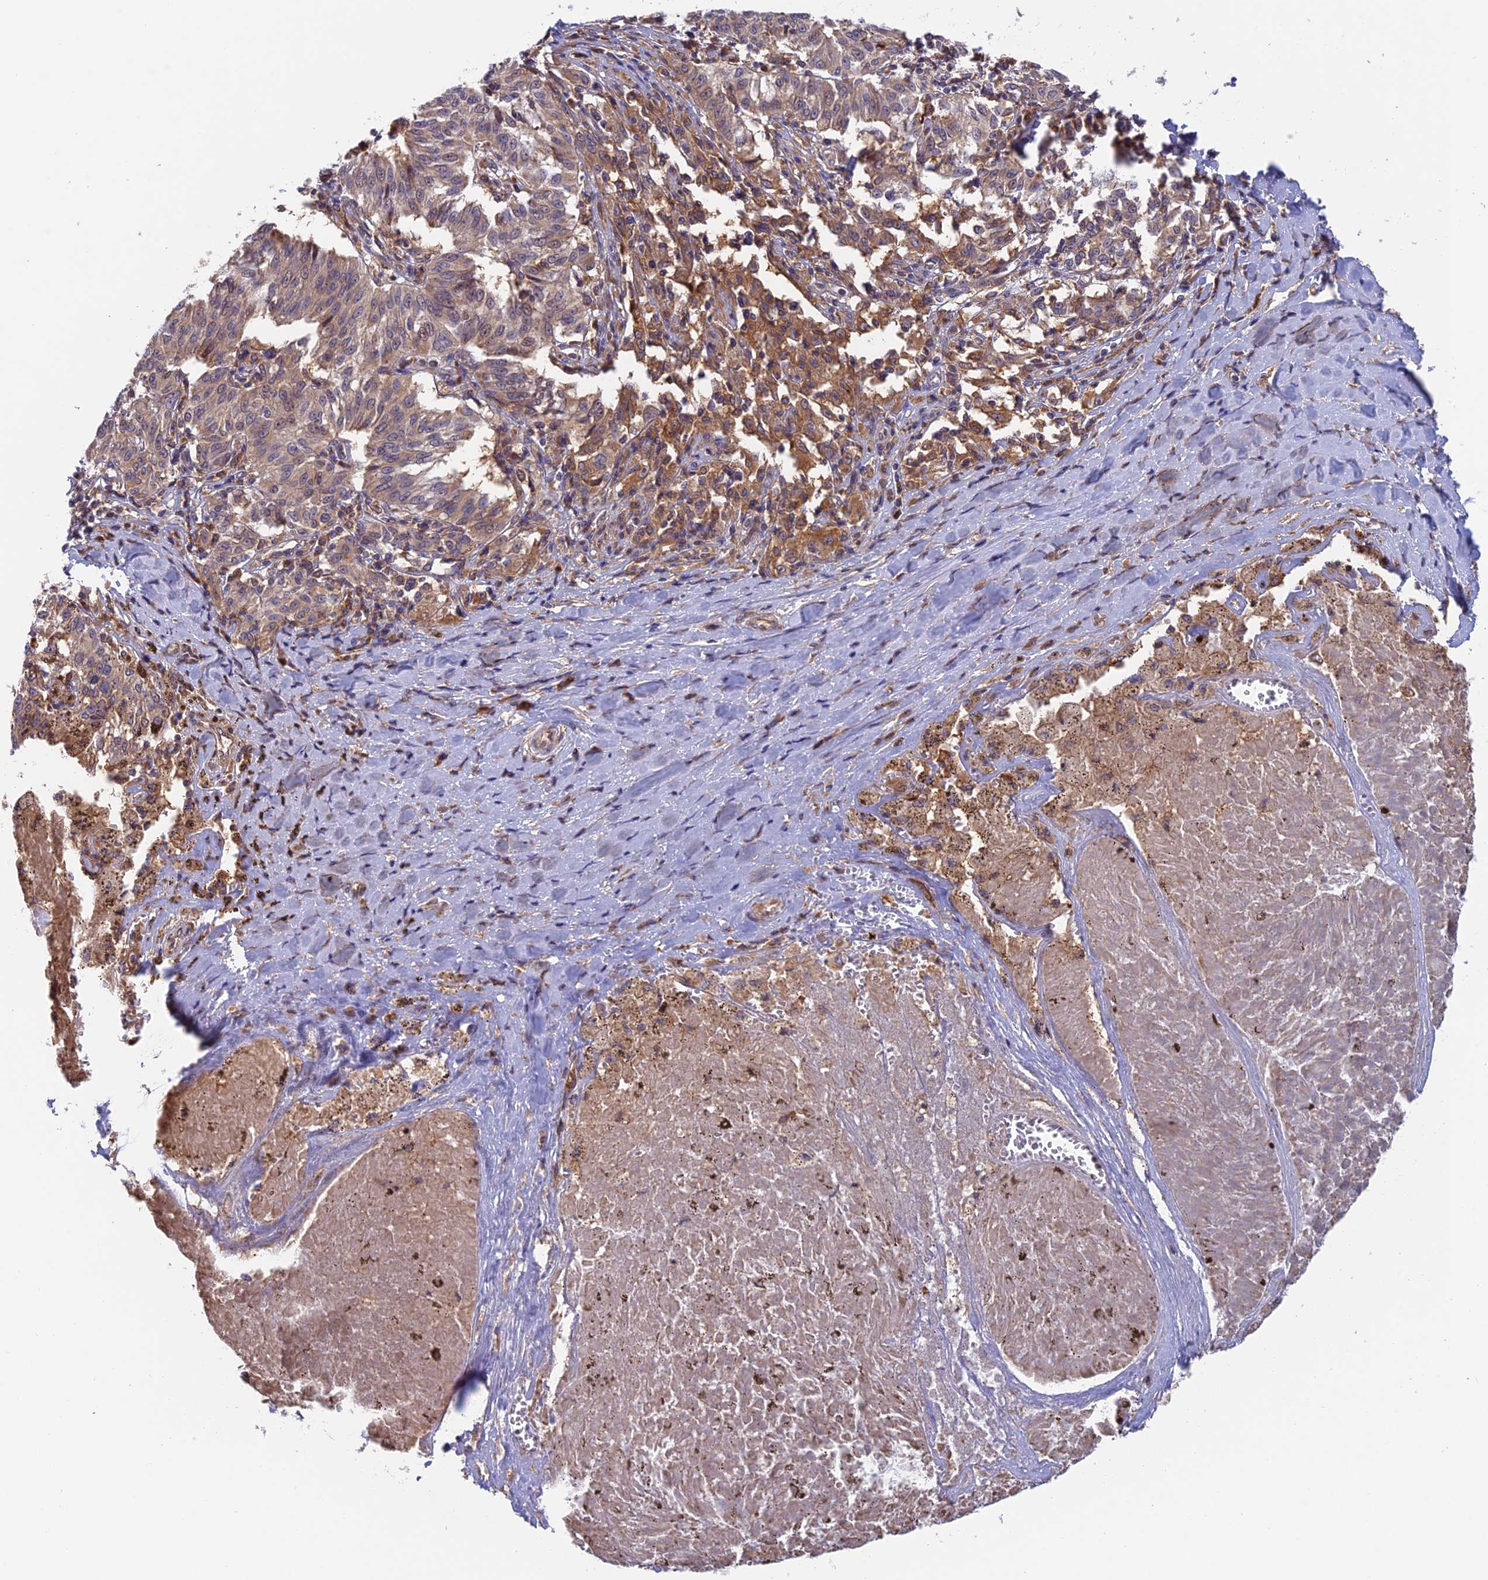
{"staining": {"intensity": "moderate", "quantity": ">75%", "location": "cytoplasmic/membranous"}, "tissue": "melanoma", "cell_type": "Tumor cells", "image_type": "cancer", "snomed": [{"axis": "morphology", "description": "Malignant melanoma, NOS"}, {"axis": "topography", "description": "Skin"}], "caption": "Melanoma stained for a protein (brown) demonstrates moderate cytoplasmic/membranous positive staining in about >75% of tumor cells.", "gene": "IPO5", "patient": {"sex": "female", "age": 72}}